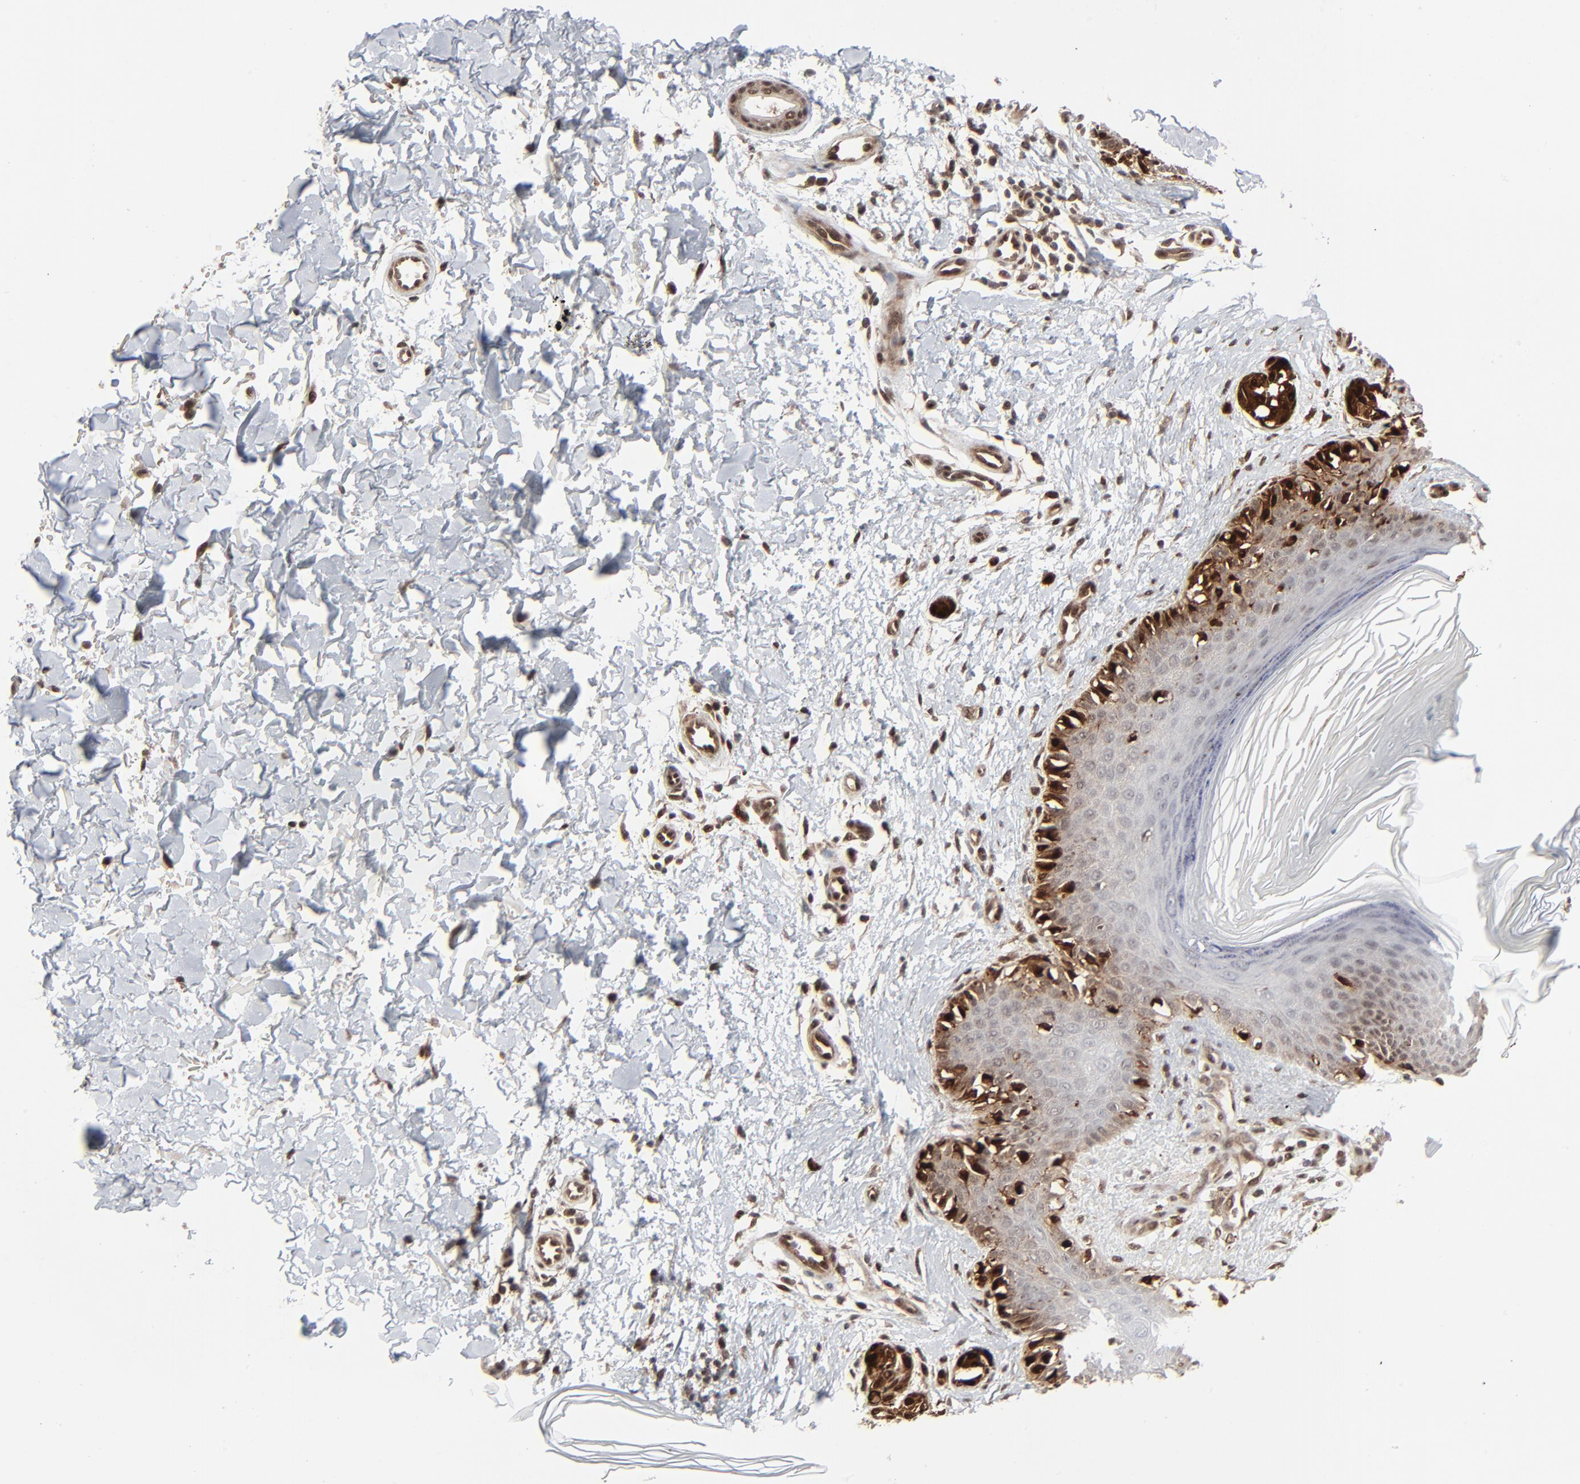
{"staining": {"intensity": "strong", "quantity": ">75%", "location": "cytoplasmic/membranous,nuclear"}, "tissue": "melanoma", "cell_type": "Tumor cells", "image_type": "cancer", "snomed": [{"axis": "morphology", "description": "Normal tissue, NOS"}, {"axis": "morphology", "description": "Malignant melanoma, NOS"}, {"axis": "topography", "description": "Skin"}], "caption": "Protein staining by immunohistochemistry (IHC) displays strong cytoplasmic/membranous and nuclear staining in about >75% of tumor cells in malignant melanoma.", "gene": "AKT1", "patient": {"sex": "male", "age": 83}}